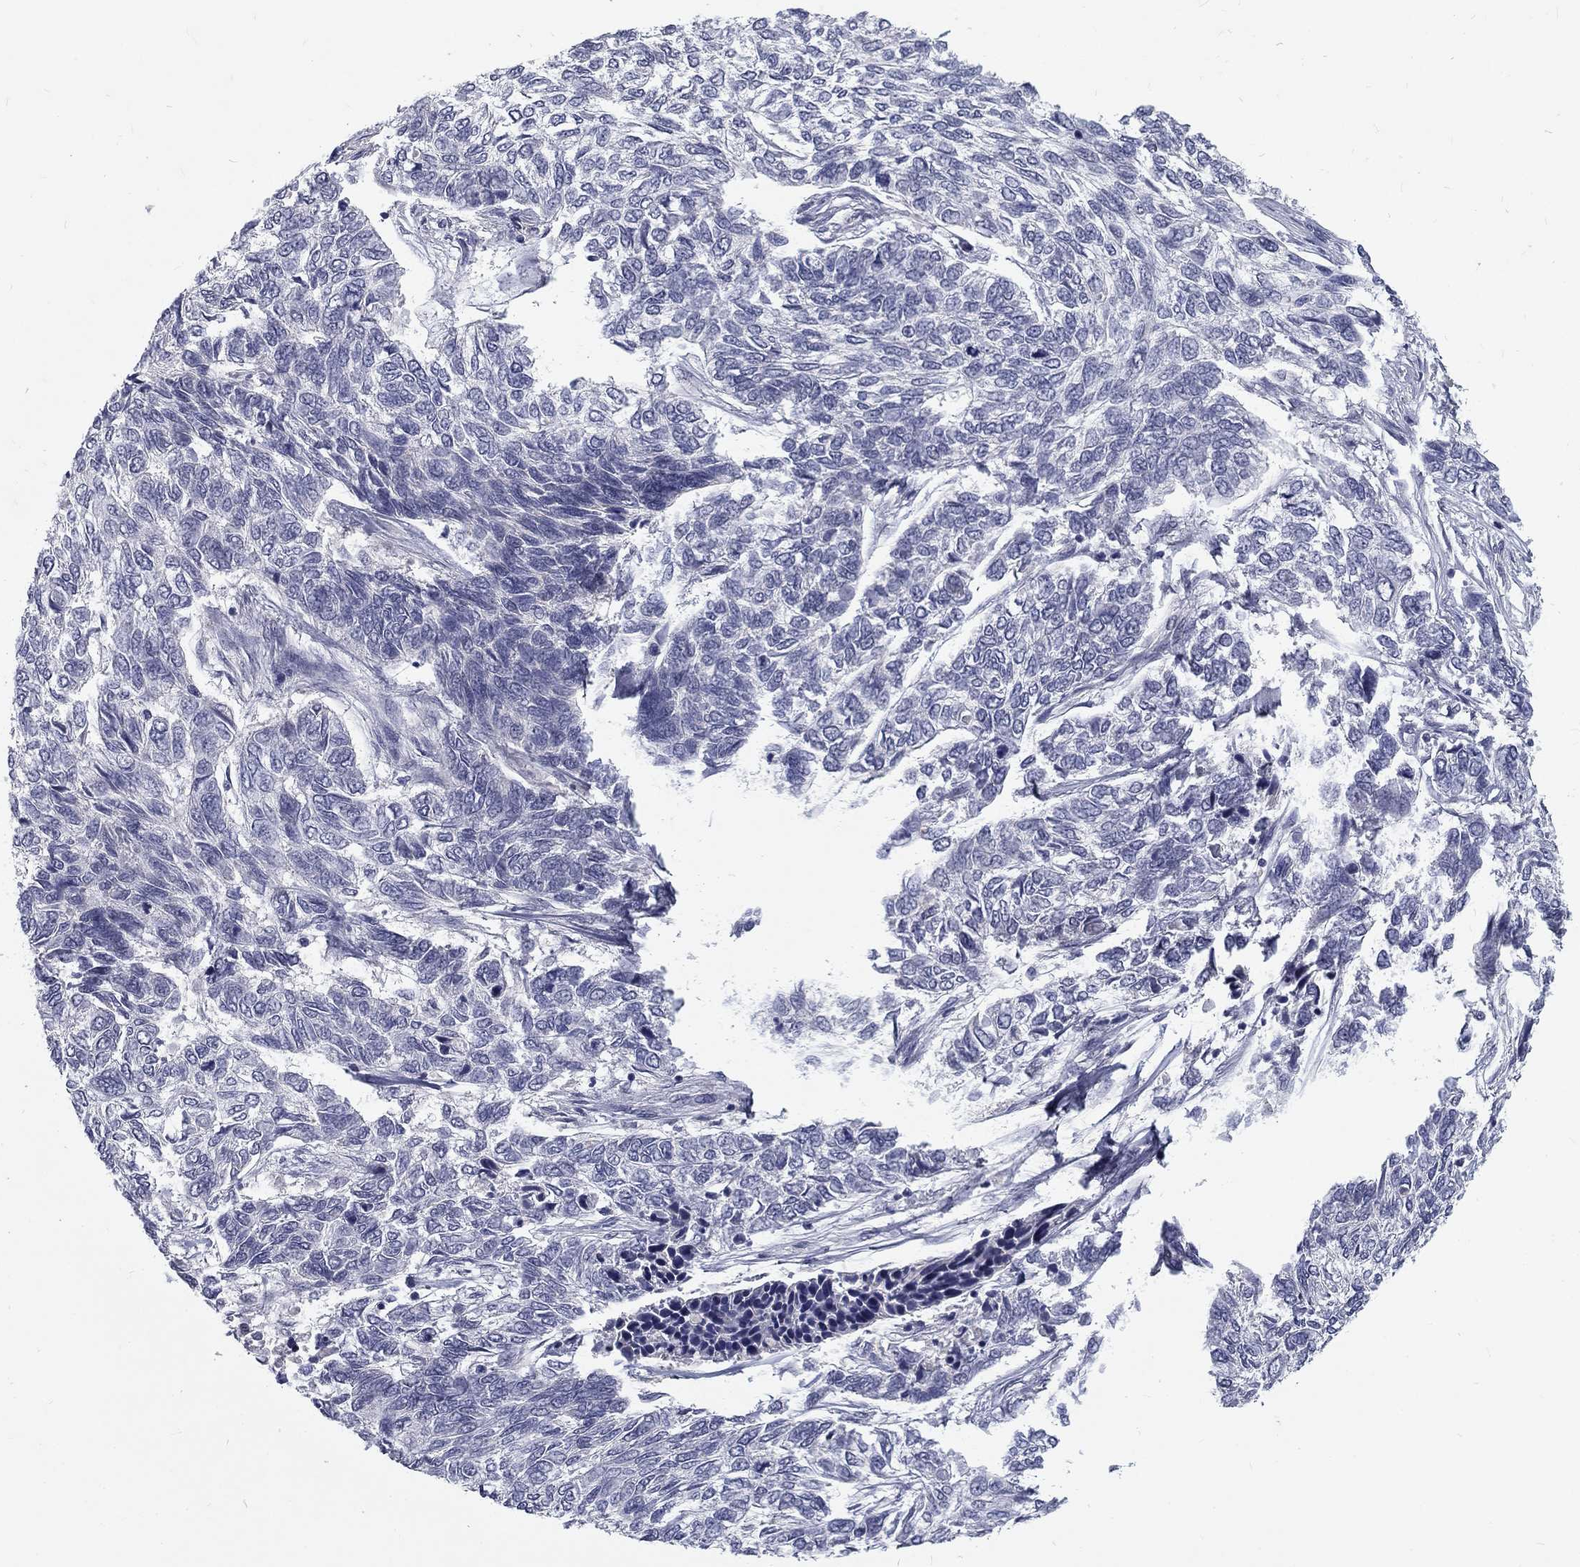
{"staining": {"intensity": "negative", "quantity": "none", "location": "none"}, "tissue": "skin cancer", "cell_type": "Tumor cells", "image_type": "cancer", "snomed": [{"axis": "morphology", "description": "Basal cell carcinoma"}, {"axis": "topography", "description": "Skin"}], "caption": "Skin cancer stained for a protein using immunohistochemistry (IHC) reveals no expression tumor cells.", "gene": "NOS1", "patient": {"sex": "female", "age": 65}}